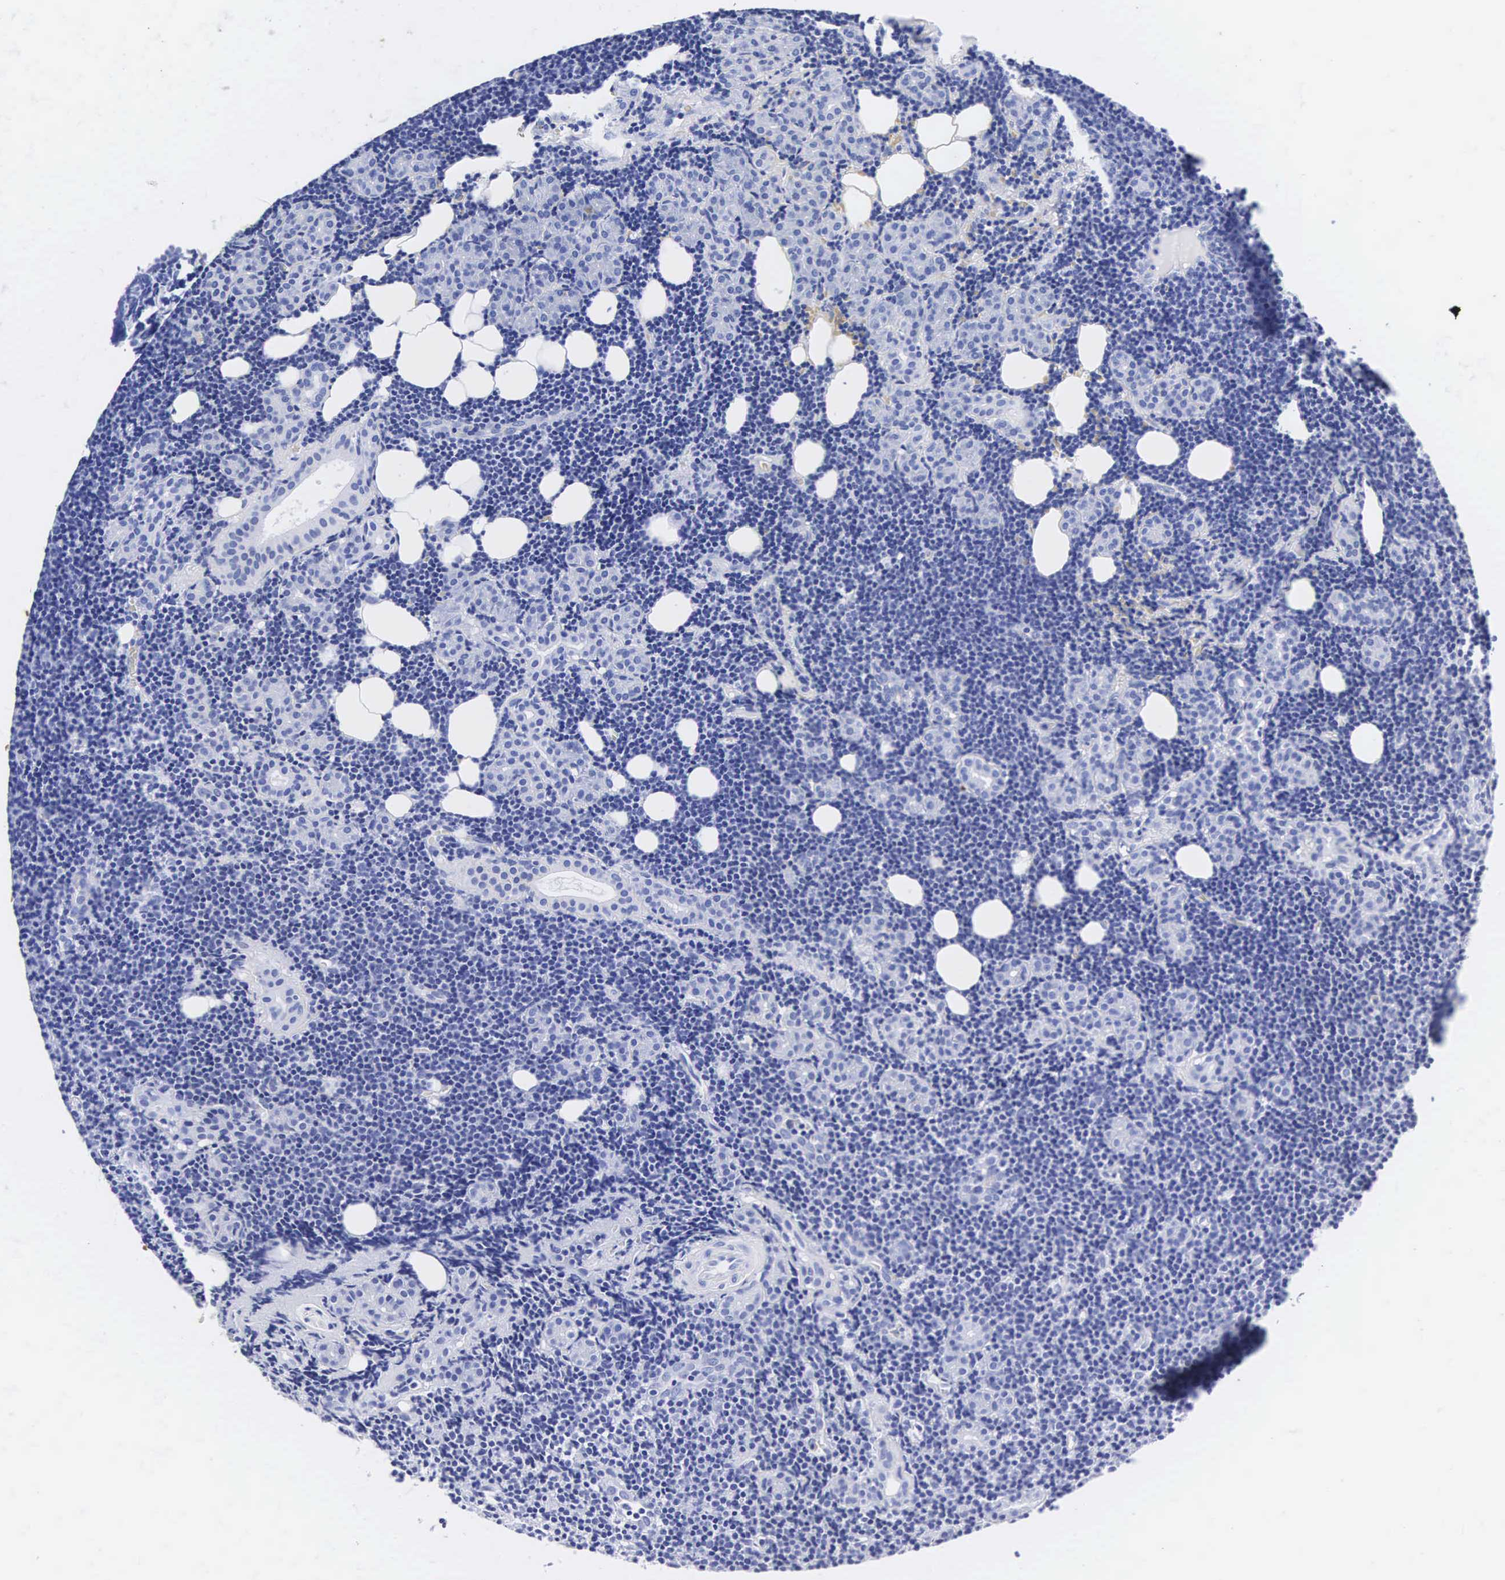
{"staining": {"intensity": "negative", "quantity": "none", "location": "none"}, "tissue": "lymphoma", "cell_type": "Tumor cells", "image_type": "cancer", "snomed": [{"axis": "morphology", "description": "Malignant lymphoma, non-Hodgkin's type, Low grade"}, {"axis": "topography", "description": "Lymph node"}], "caption": "DAB immunohistochemical staining of low-grade malignant lymphoma, non-Hodgkin's type shows no significant expression in tumor cells. (DAB (3,3'-diaminobenzidine) IHC visualized using brightfield microscopy, high magnification).", "gene": "INS", "patient": {"sex": "male", "age": 57}}